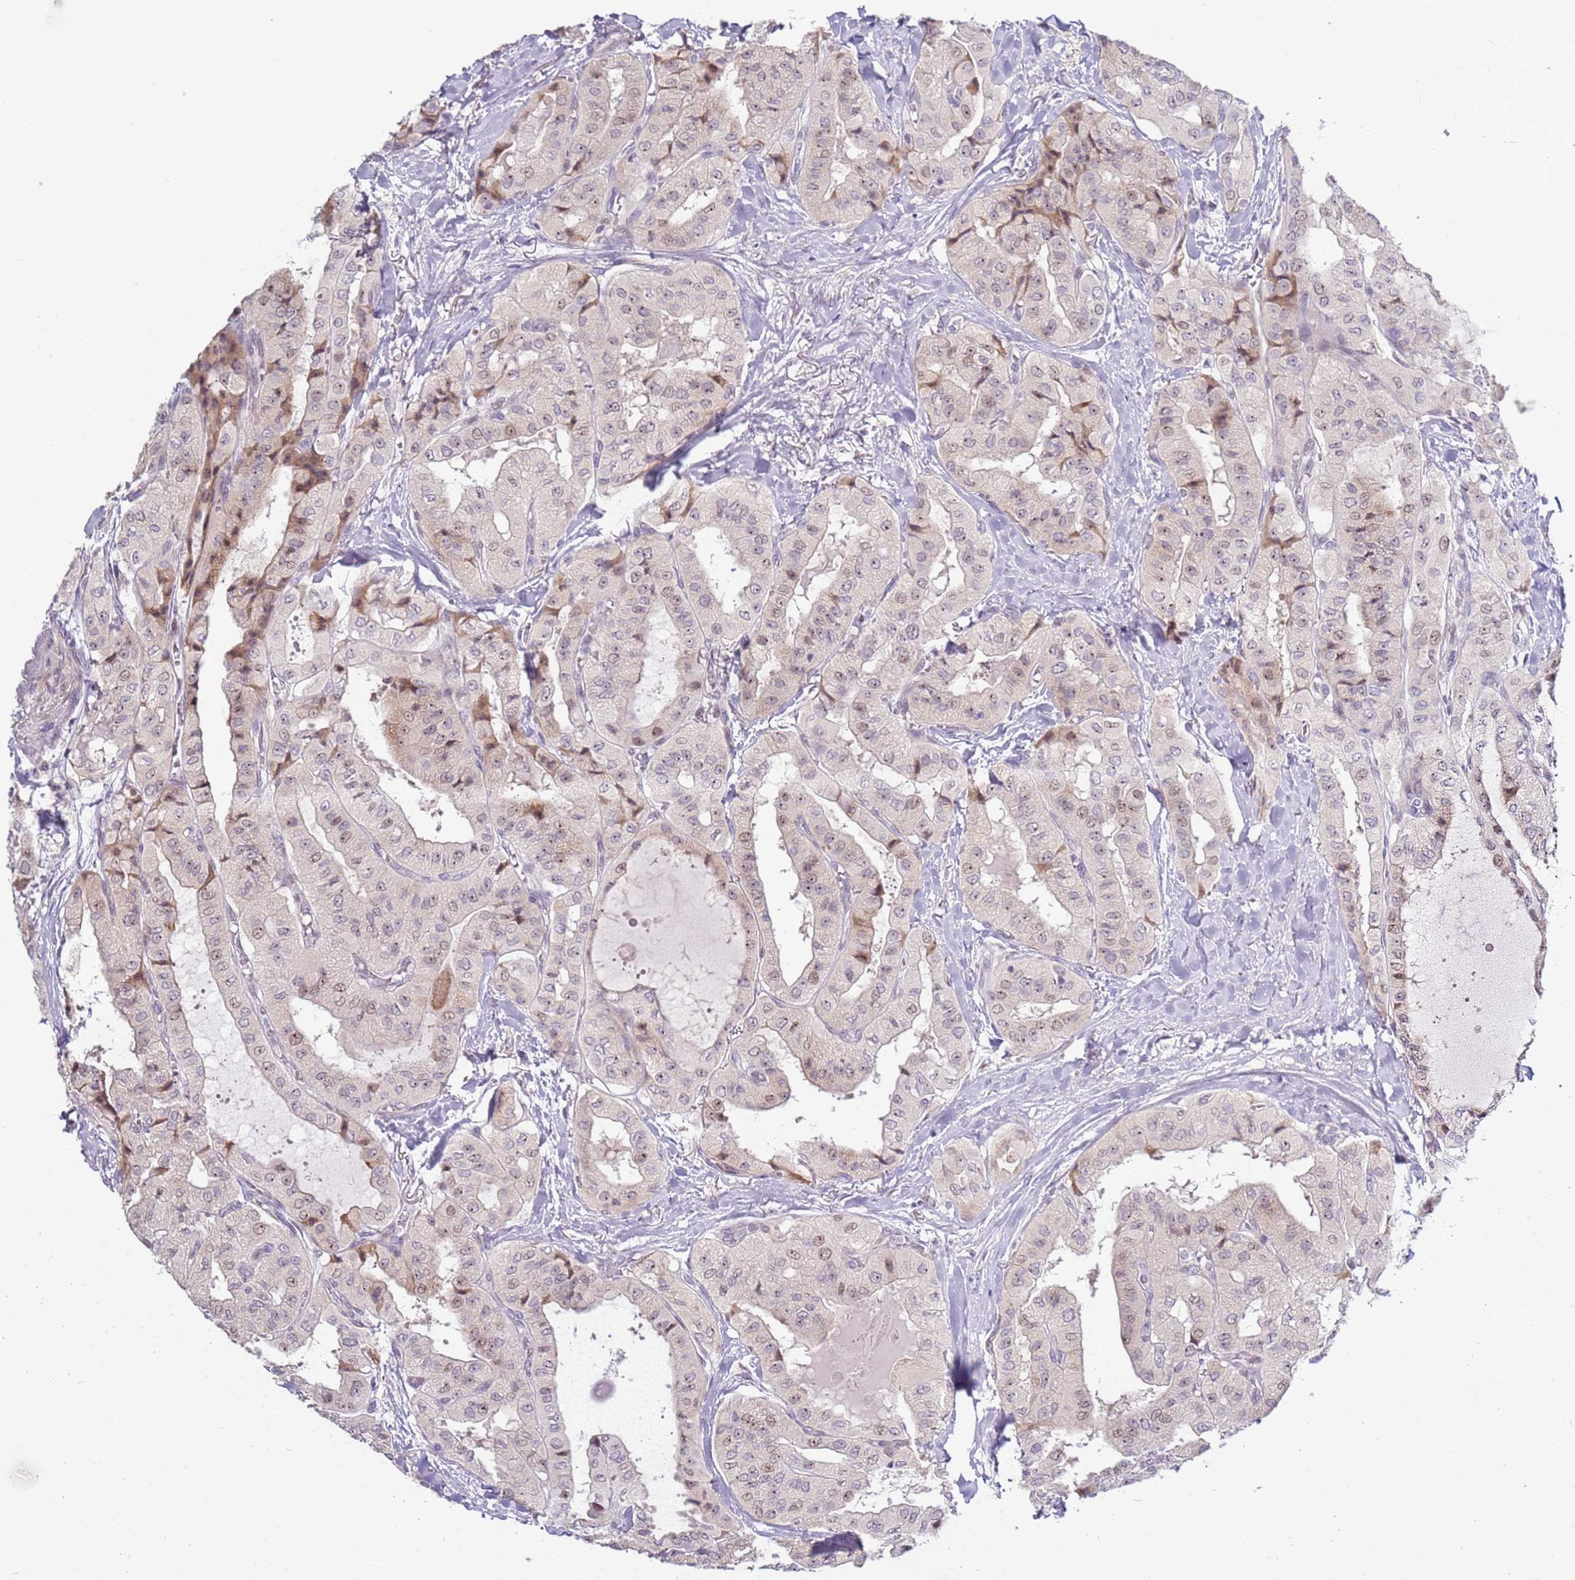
{"staining": {"intensity": "weak", "quantity": "<25%", "location": "cytoplasmic/membranous,nuclear"}, "tissue": "thyroid cancer", "cell_type": "Tumor cells", "image_type": "cancer", "snomed": [{"axis": "morphology", "description": "Papillary adenocarcinoma, NOS"}, {"axis": "topography", "description": "Thyroid gland"}], "caption": "Immunohistochemistry of human thyroid papillary adenocarcinoma reveals no positivity in tumor cells.", "gene": "UCMA", "patient": {"sex": "female", "age": 59}}